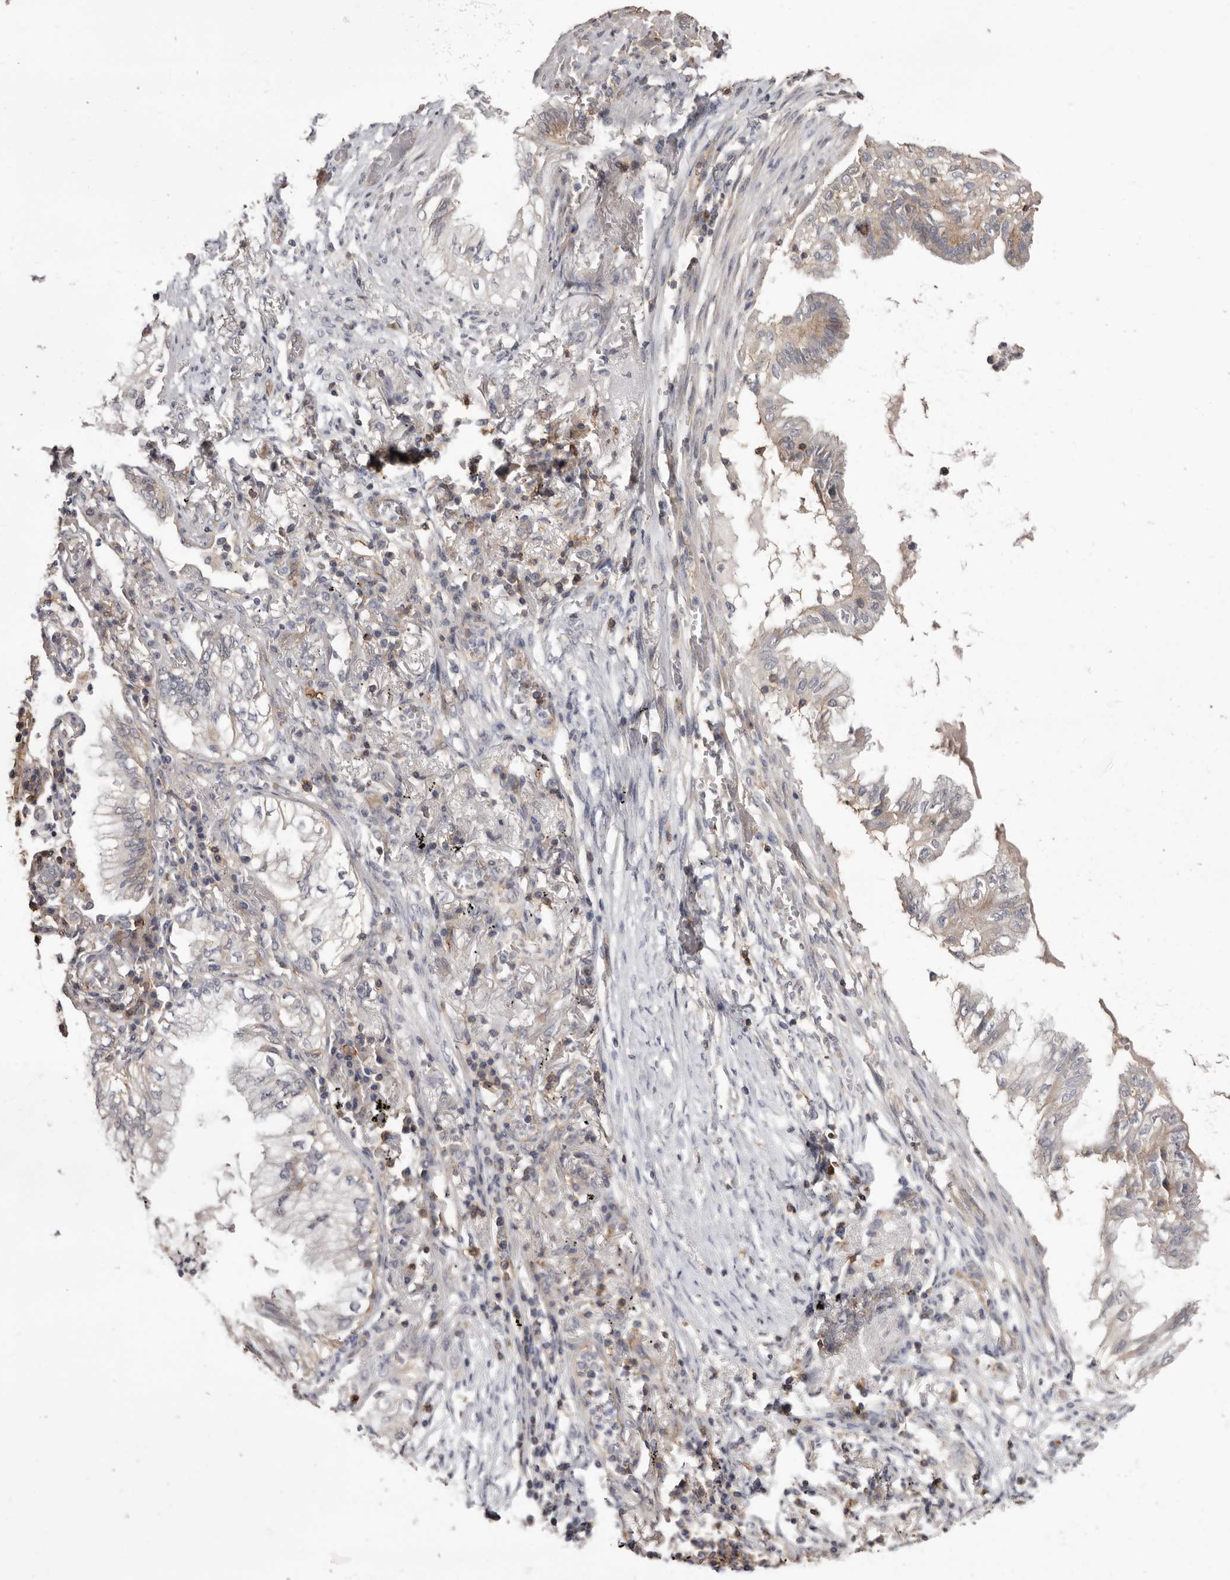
{"staining": {"intensity": "weak", "quantity": "<25%", "location": "cytoplasmic/membranous"}, "tissue": "lung cancer", "cell_type": "Tumor cells", "image_type": "cancer", "snomed": [{"axis": "morphology", "description": "Adenocarcinoma, NOS"}, {"axis": "topography", "description": "Lung"}], "caption": "Image shows no protein expression in tumor cells of lung cancer tissue.", "gene": "MMACHC", "patient": {"sex": "female", "age": 70}}